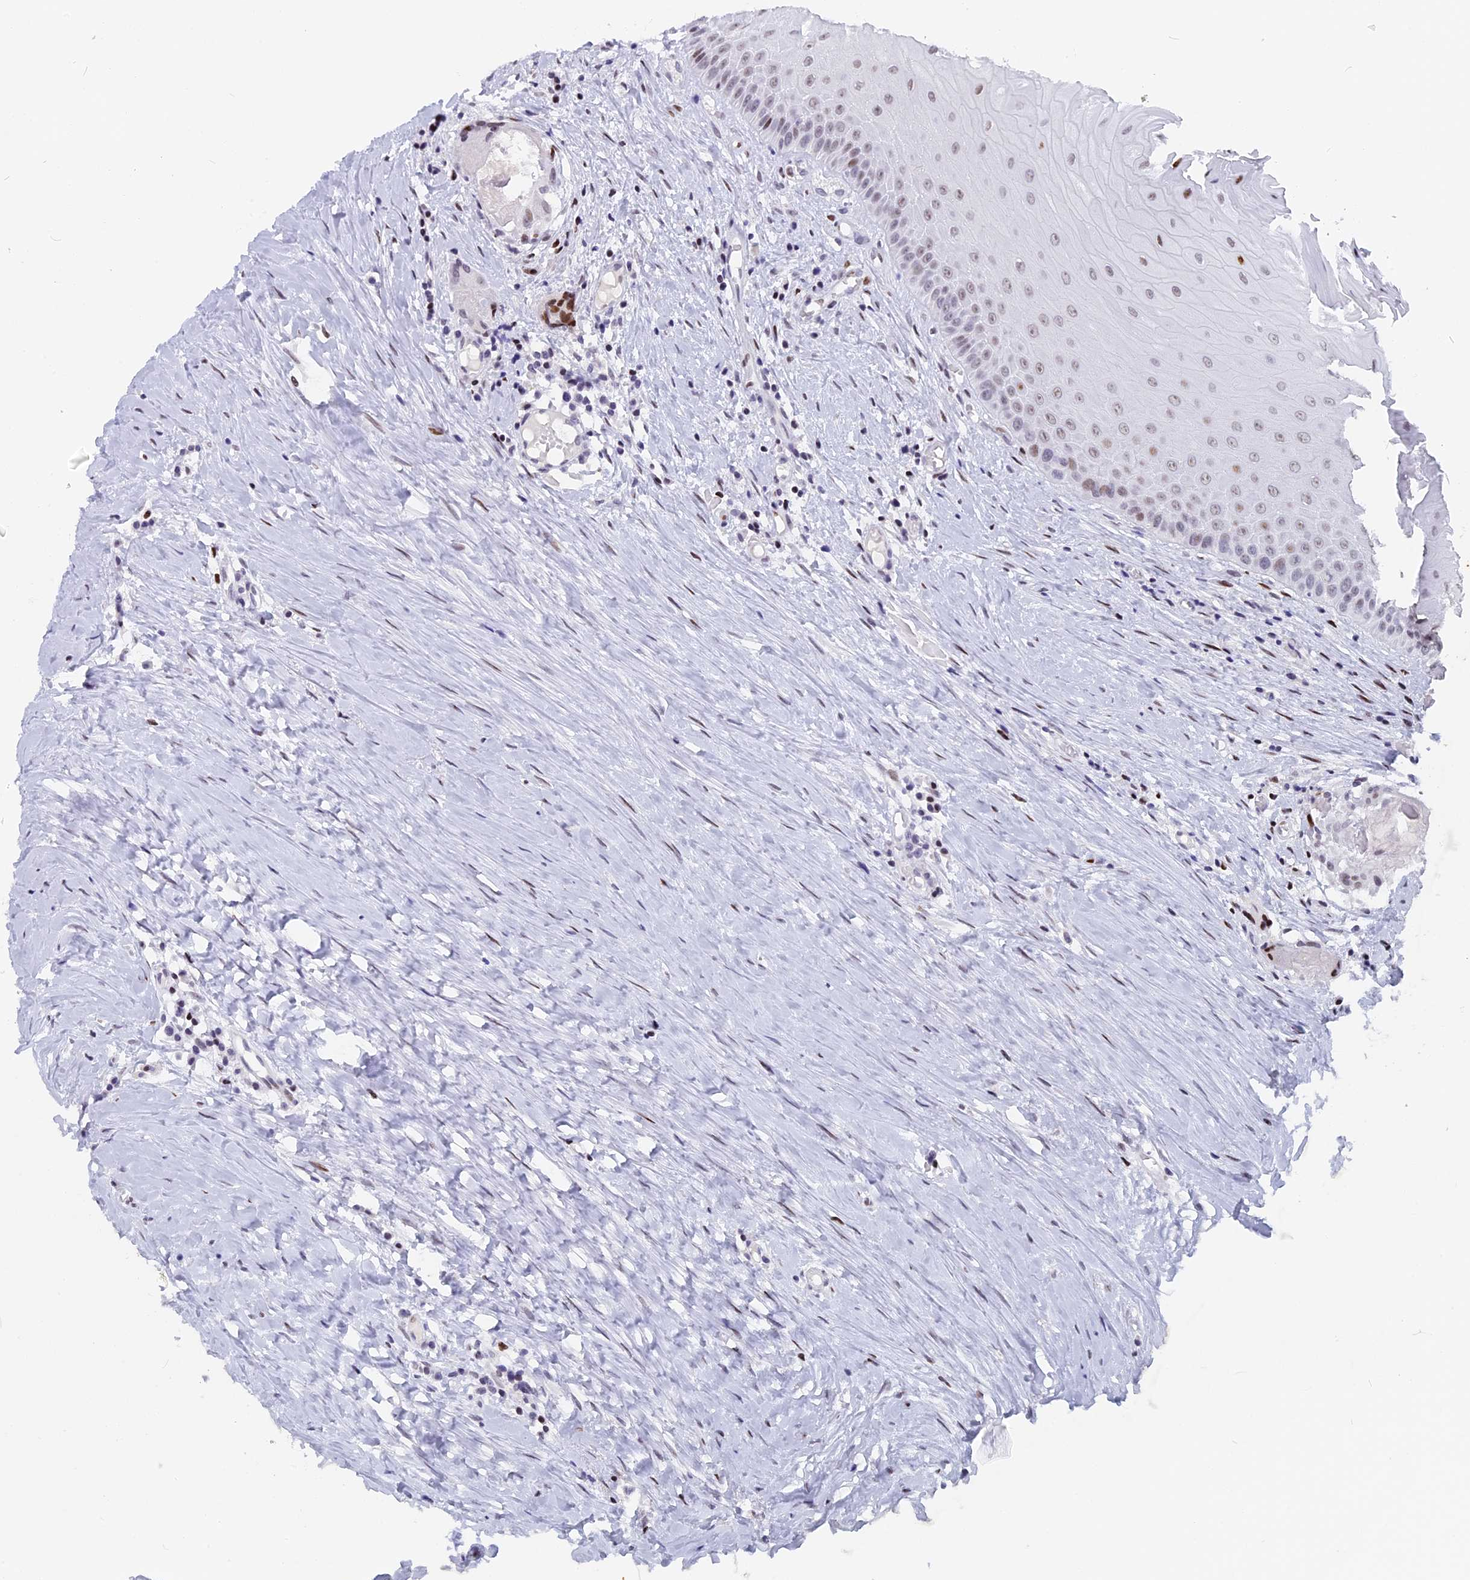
{"staining": {"intensity": "strong", "quantity": "<25%", "location": "nuclear"}, "tissue": "oral mucosa", "cell_type": "Squamous epithelial cells", "image_type": "normal", "snomed": [{"axis": "morphology", "description": "Normal tissue, NOS"}, {"axis": "topography", "description": "Skeletal muscle"}, {"axis": "topography", "description": "Oral tissue"}, {"axis": "topography", "description": "Peripheral nerve tissue"}], "caption": "The photomicrograph displays immunohistochemical staining of benign oral mucosa. There is strong nuclear staining is identified in about <25% of squamous epithelial cells.", "gene": "NSA2", "patient": {"sex": "female", "age": 84}}